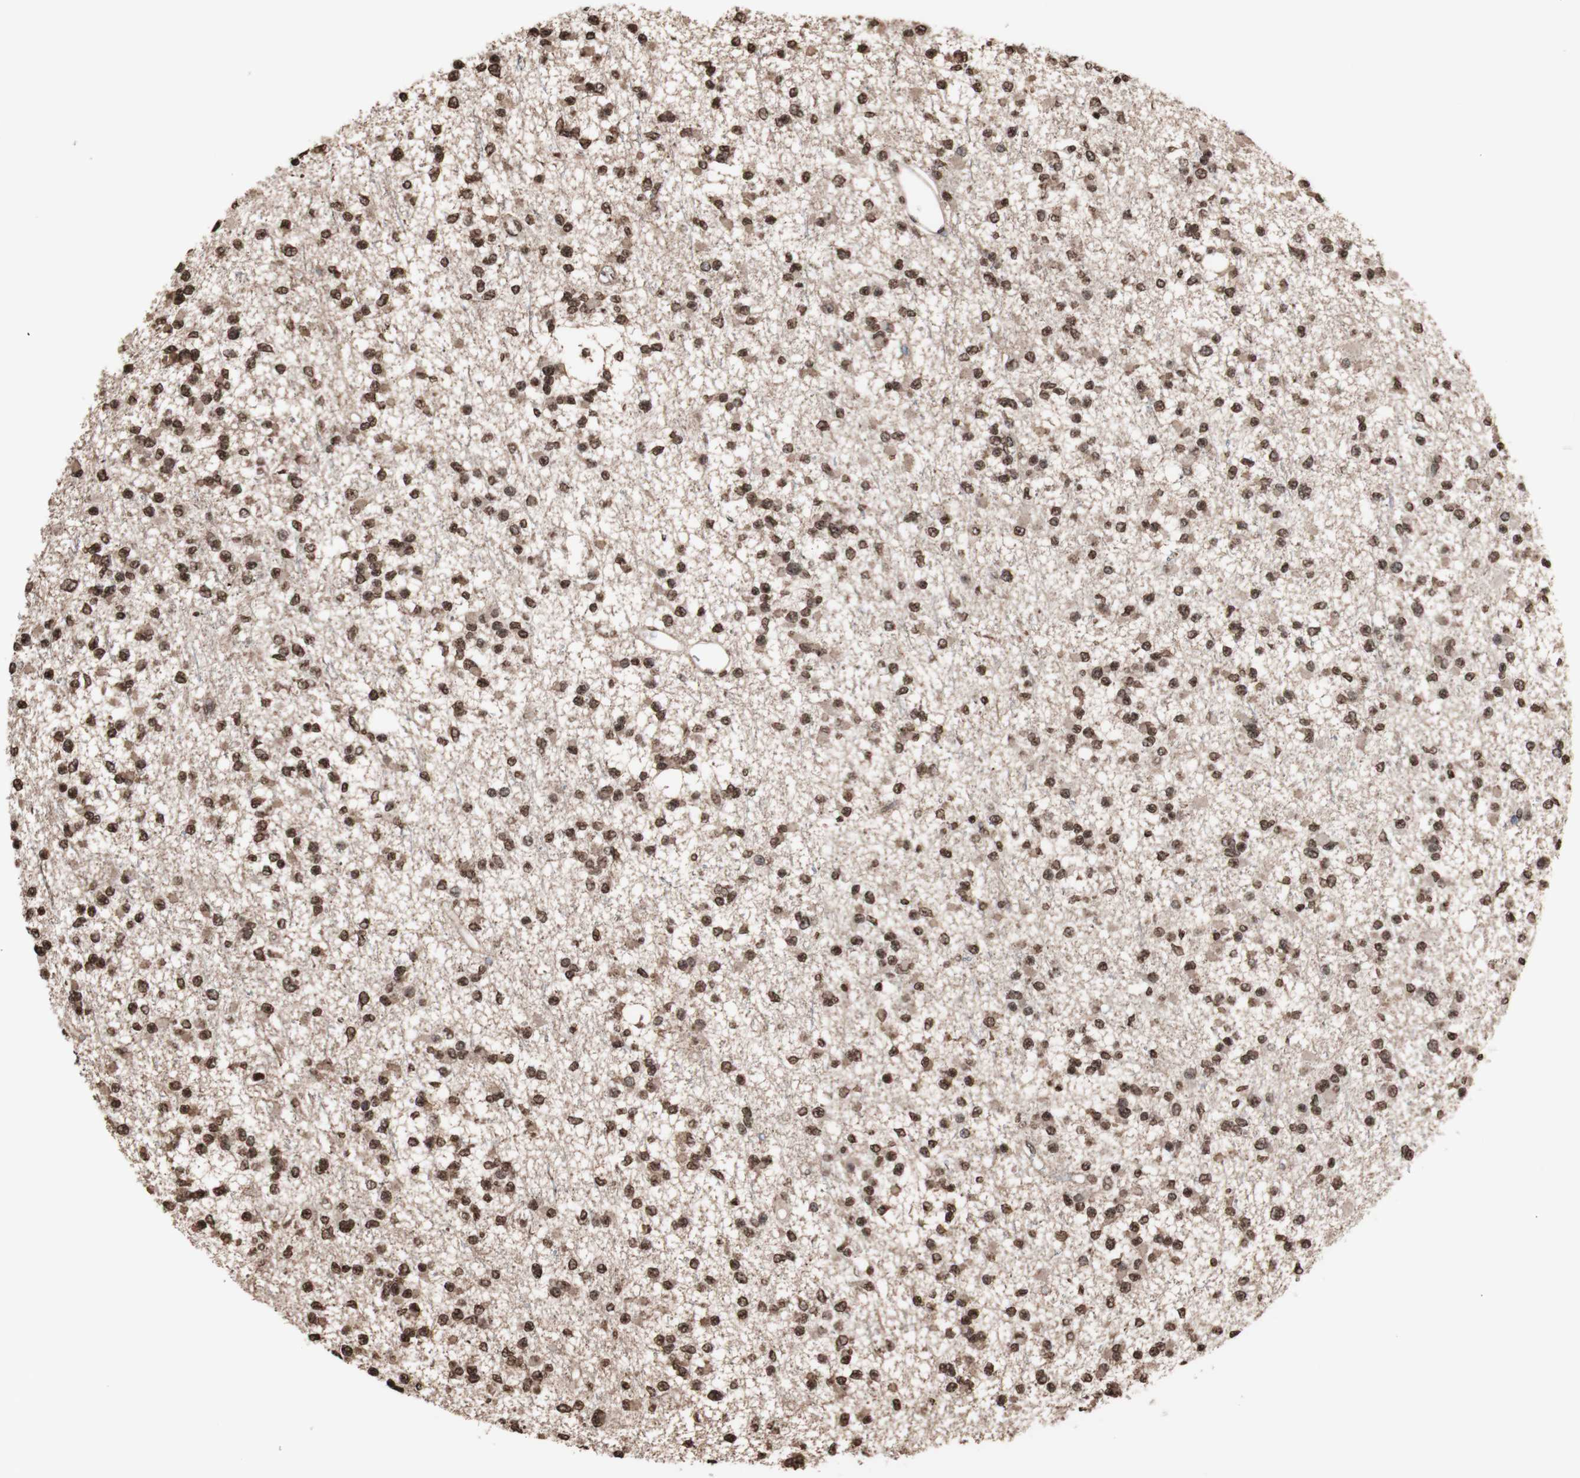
{"staining": {"intensity": "moderate", "quantity": ">75%", "location": "nuclear"}, "tissue": "glioma", "cell_type": "Tumor cells", "image_type": "cancer", "snomed": [{"axis": "morphology", "description": "Glioma, malignant, Low grade"}, {"axis": "topography", "description": "Brain"}], "caption": "The image demonstrates immunohistochemical staining of glioma. There is moderate nuclear staining is present in approximately >75% of tumor cells.", "gene": "SNAI2", "patient": {"sex": "female", "age": 22}}